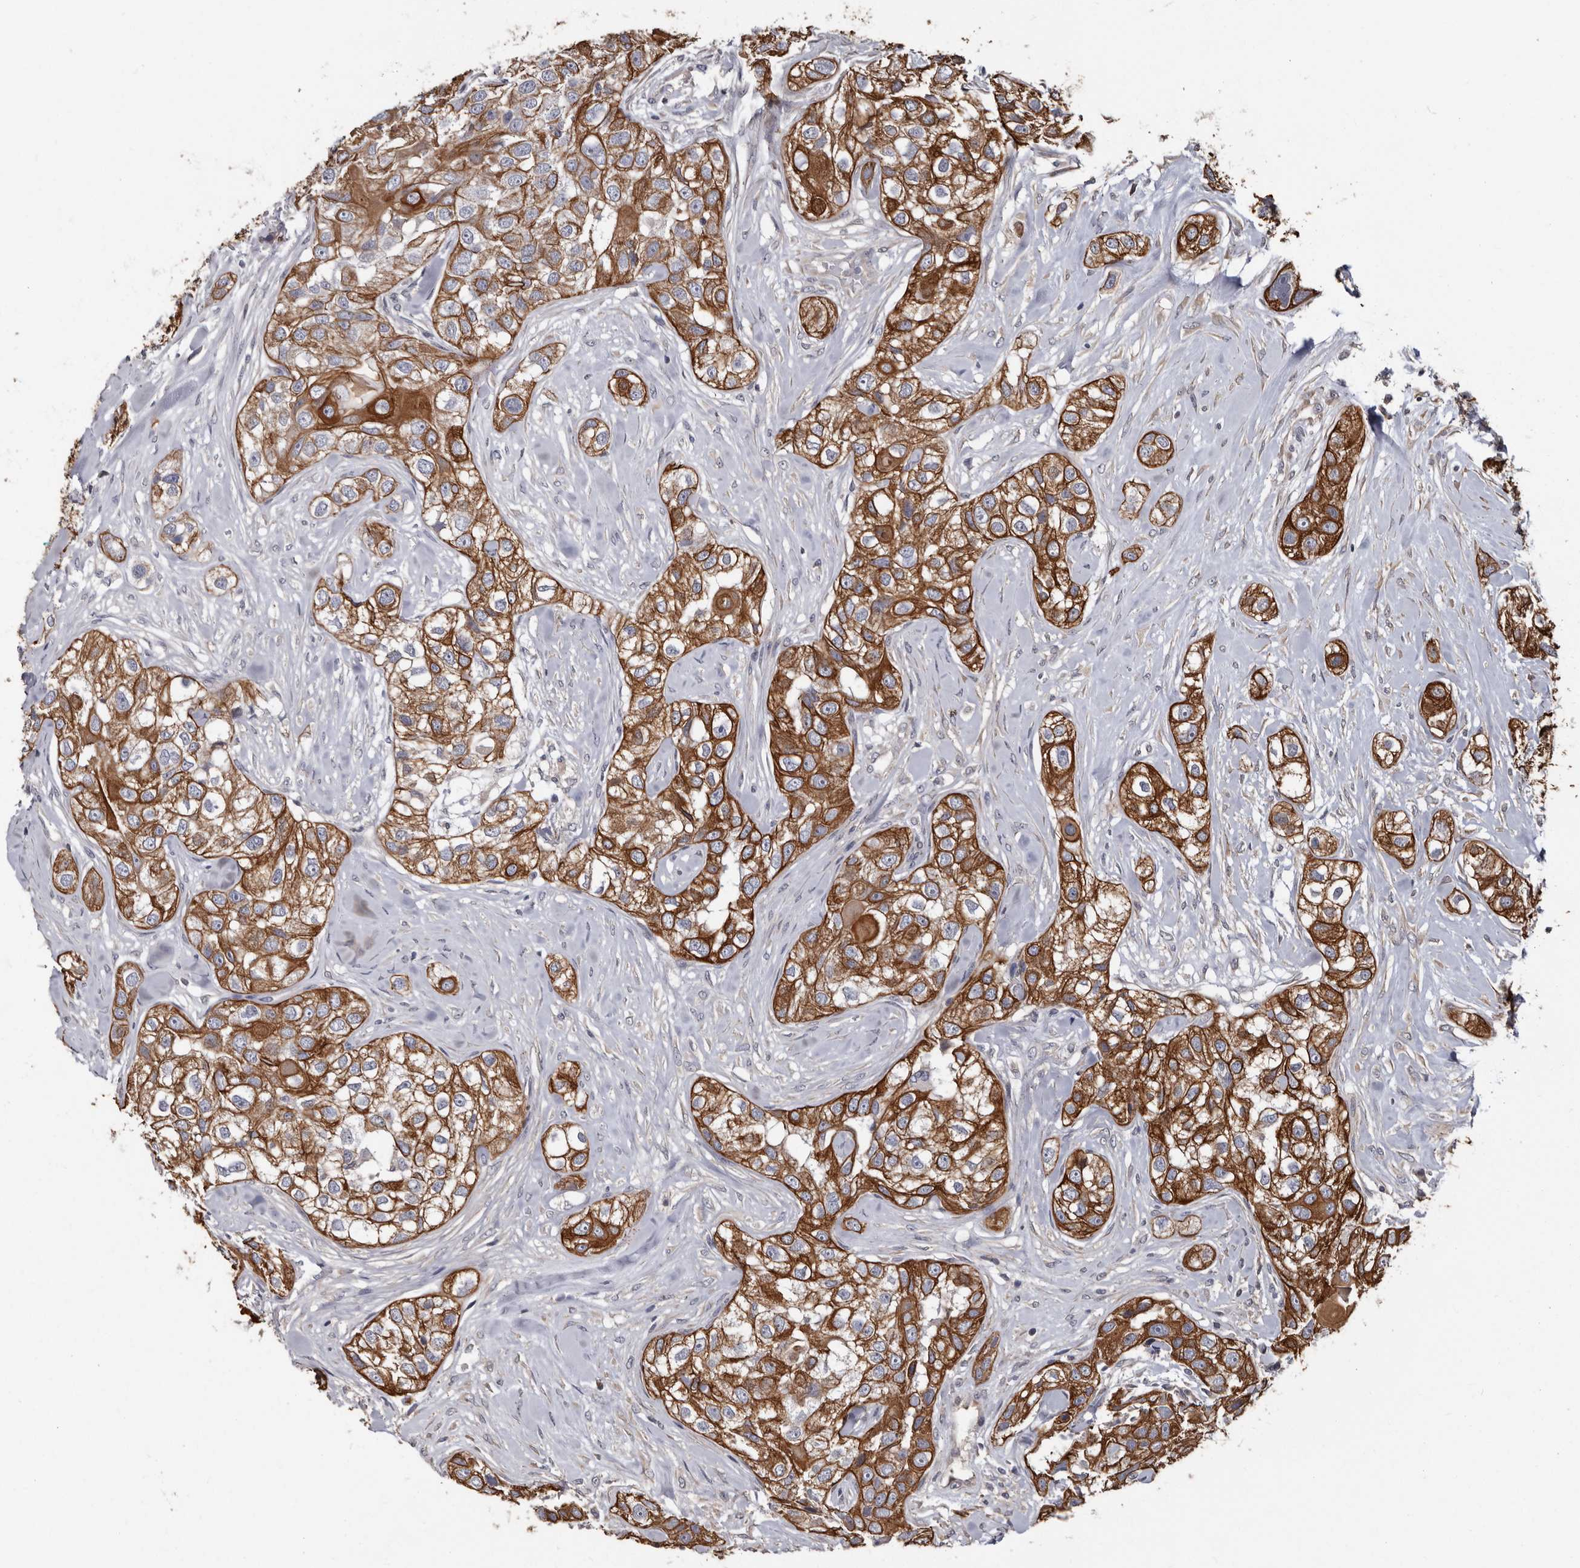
{"staining": {"intensity": "strong", "quantity": ">75%", "location": "cytoplasmic/membranous"}, "tissue": "head and neck cancer", "cell_type": "Tumor cells", "image_type": "cancer", "snomed": [{"axis": "morphology", "description": "Normal tissue, NOS"}, {"axis": "morphology", "description": "Squamous cell carcinoma, NOS"}, {"axis": "topography", "description": "Skeletal muscle"}, {"axis": "topography", "description": "Head-Neck"}], "caption": "Squamous cell carcinoma (head and neck) stained with a brown dye exhibits strong cytoplasmic/membranous positive positivity in approximately >75% of tumor cells.", "gene": "MRPL18", "patient": {"sex": "male", "age": 51}}